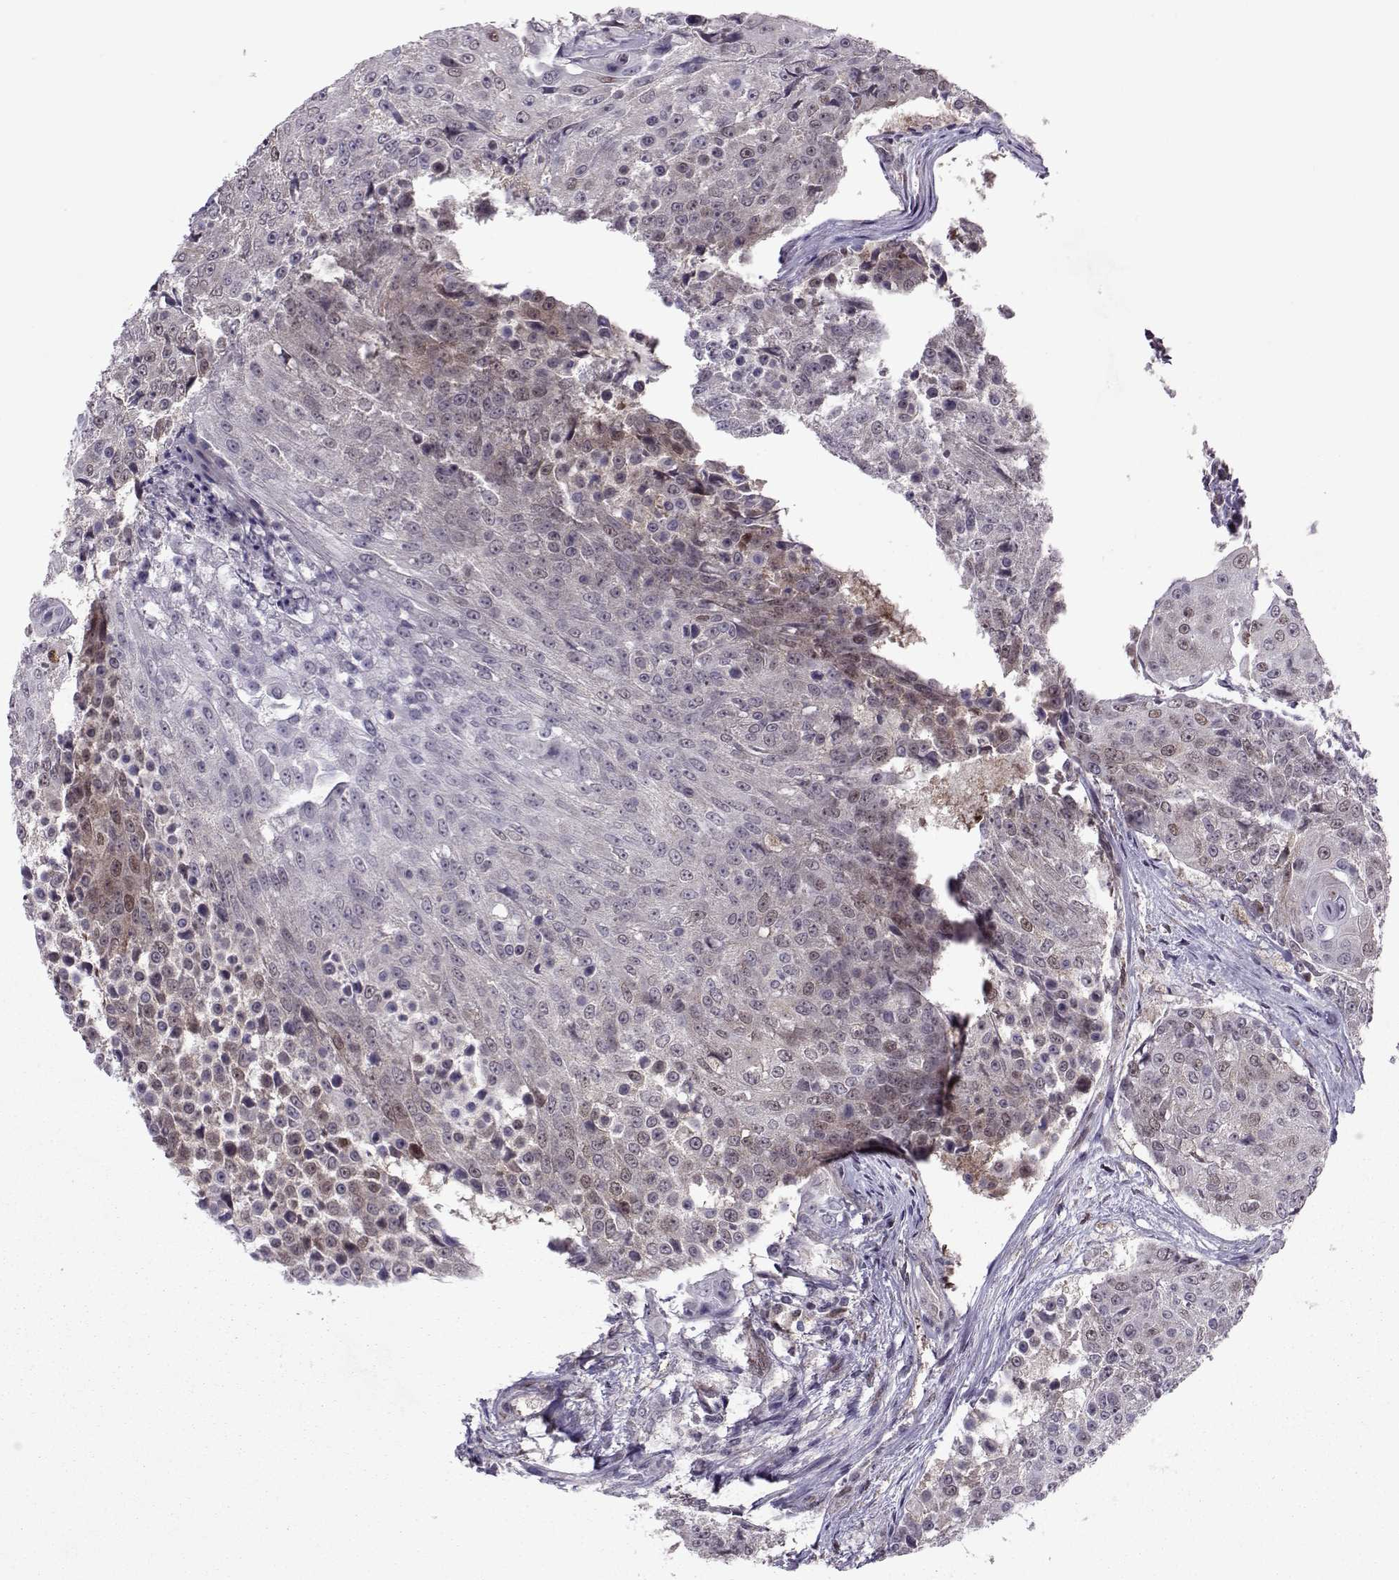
{"staining": {"intensity": "weak", "quantity": "<25%", "location": "cytoplasmic/membranous"}, "tissue": "urothelial cancer", "cell_type": "Tumor cells", "image_type": "cancer", "snomed": [{"axis": "morphology", "description": "Urothelial carcinoma, High grade"}, {"axis": "topography", "description": "Urinary bladder"}], "caption": "Tumor cells show no significant protein expression in high-grade urothelial carcinoma.", "gene": "CDK4", "patient": {"sex": "female", "age": 63}}